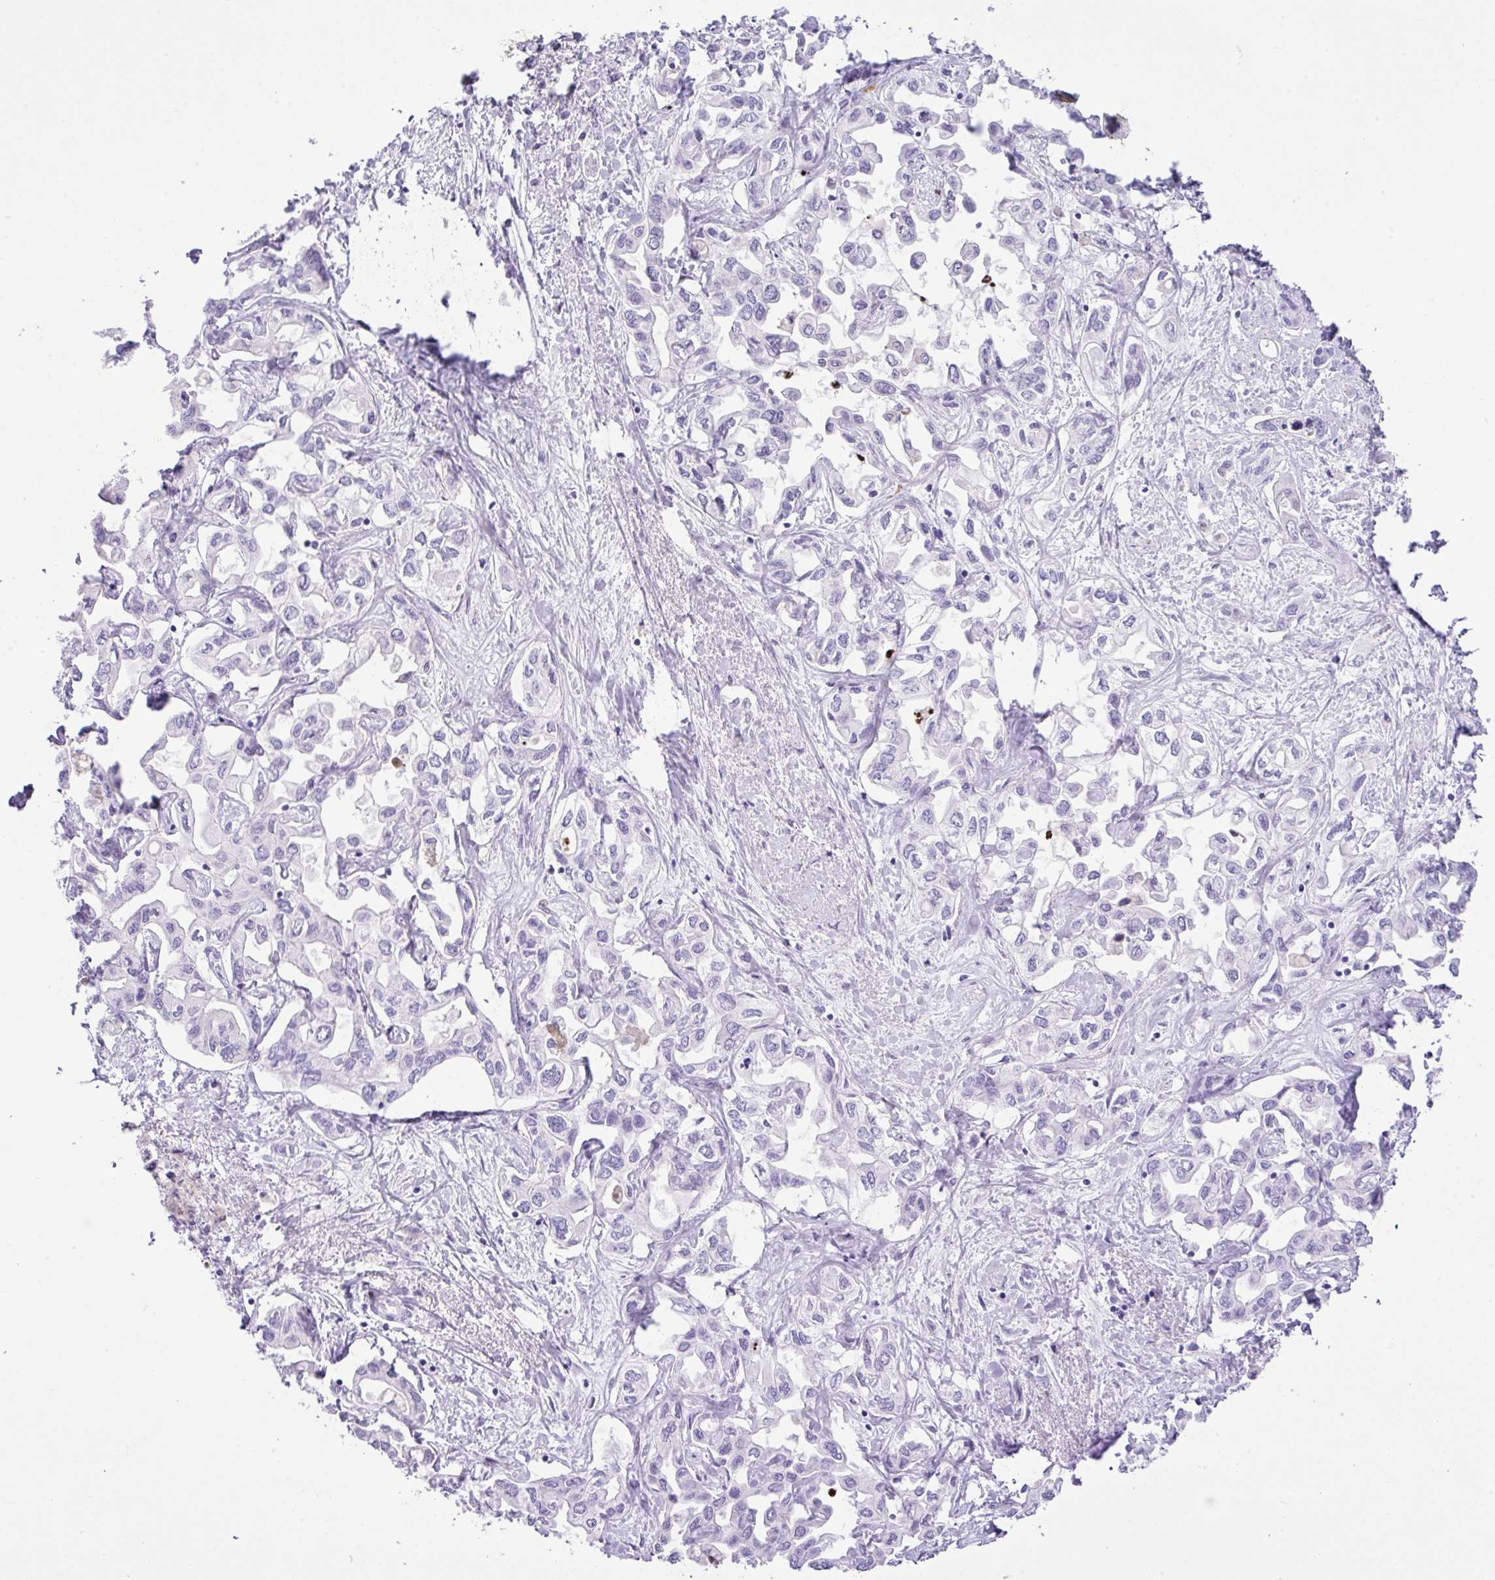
{"staining": {"intensity": "negative", "quantity": "none", "location": "none"}, "tissue": "liver cancer", "cell_type": "Tumor cells", "image_type": "cancer", "snomed": [{"axis": "morphology", "description": "Cholangiocarcinoma"}, {"axis": "topography", "description": "Liver"}], "caption": "Immunohistochemical staining of liver cancer reveals no significant positivity in tumor cells.", "gene": "RCAN2", "patient": {"sex": "female", "age": 64}}